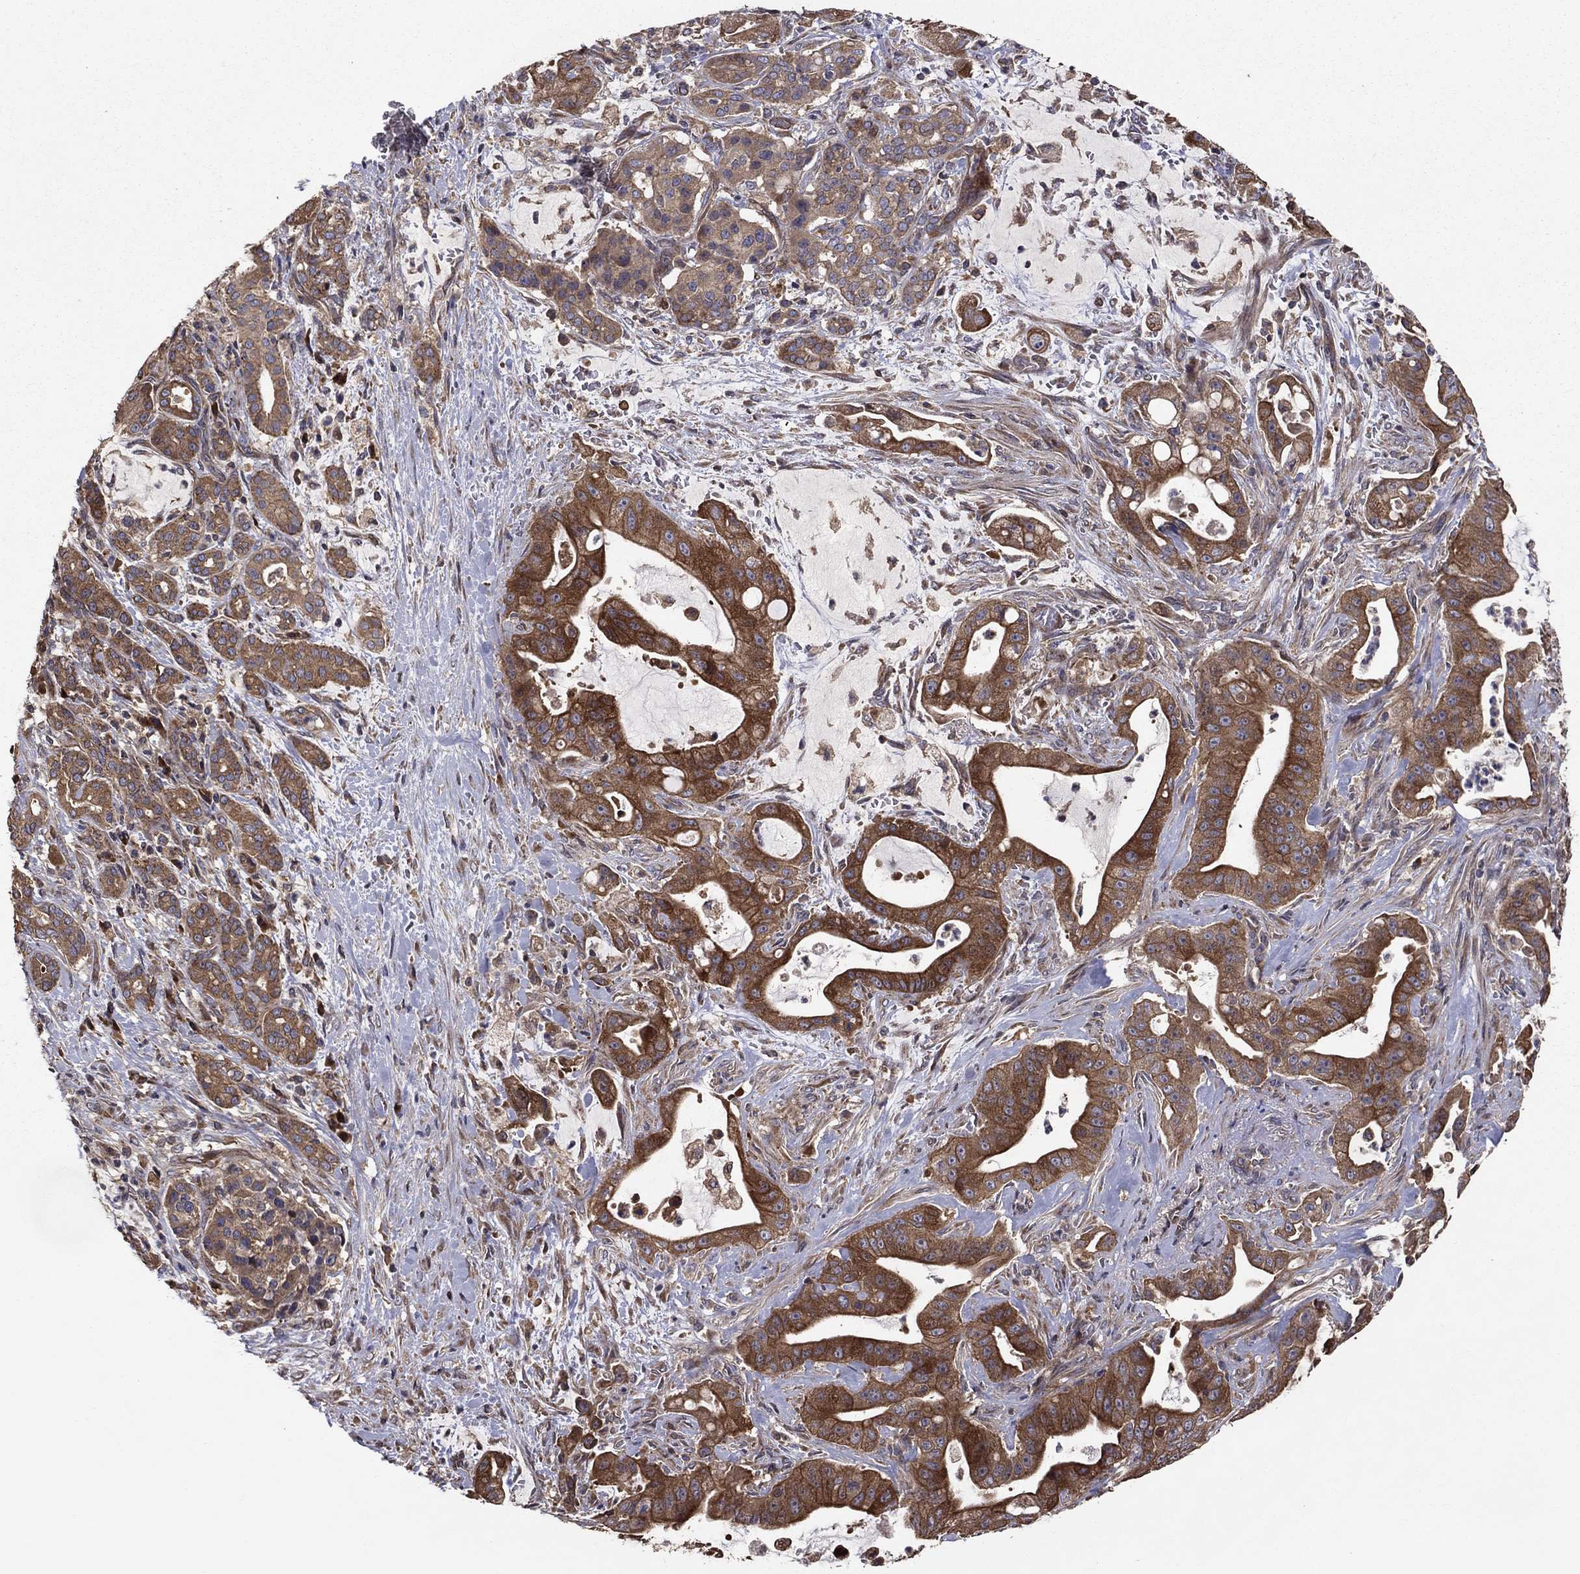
{"staining": {"intensity": "strong", "quantity": "25%-75%", "location": "cytoplasmic/membranous"}, "tissue": "pancreatic cancer", "cell_type": "Tumor cells", "image_type": "cancer", "snomed": [{"axis": "morphology", "description": "Normal tissue, NOS"}, {"axis": "morphology", "description": "Inflammation, NOS"}, {"axis": "morphology", "description": "Adenocarcinoma, NOS"}, {"axis": "topography", "description": "Pancreas"}], "caption": "DAB (3,3'-diaminobenzidine) immunohistochemical staining of adenocarcinoma (pancreatic) exhibits strong cytoplasmic/membranous protein staining in about 25%-75% of tumor cells. The staining was performed using DAB (3,3'-diaminobenzidine), with brown indicating positive protein expression. Nuclei are stained blue with hematoxylin.", "gene": "BABAM2", "patient": {"sex": "male", "age": 57}}